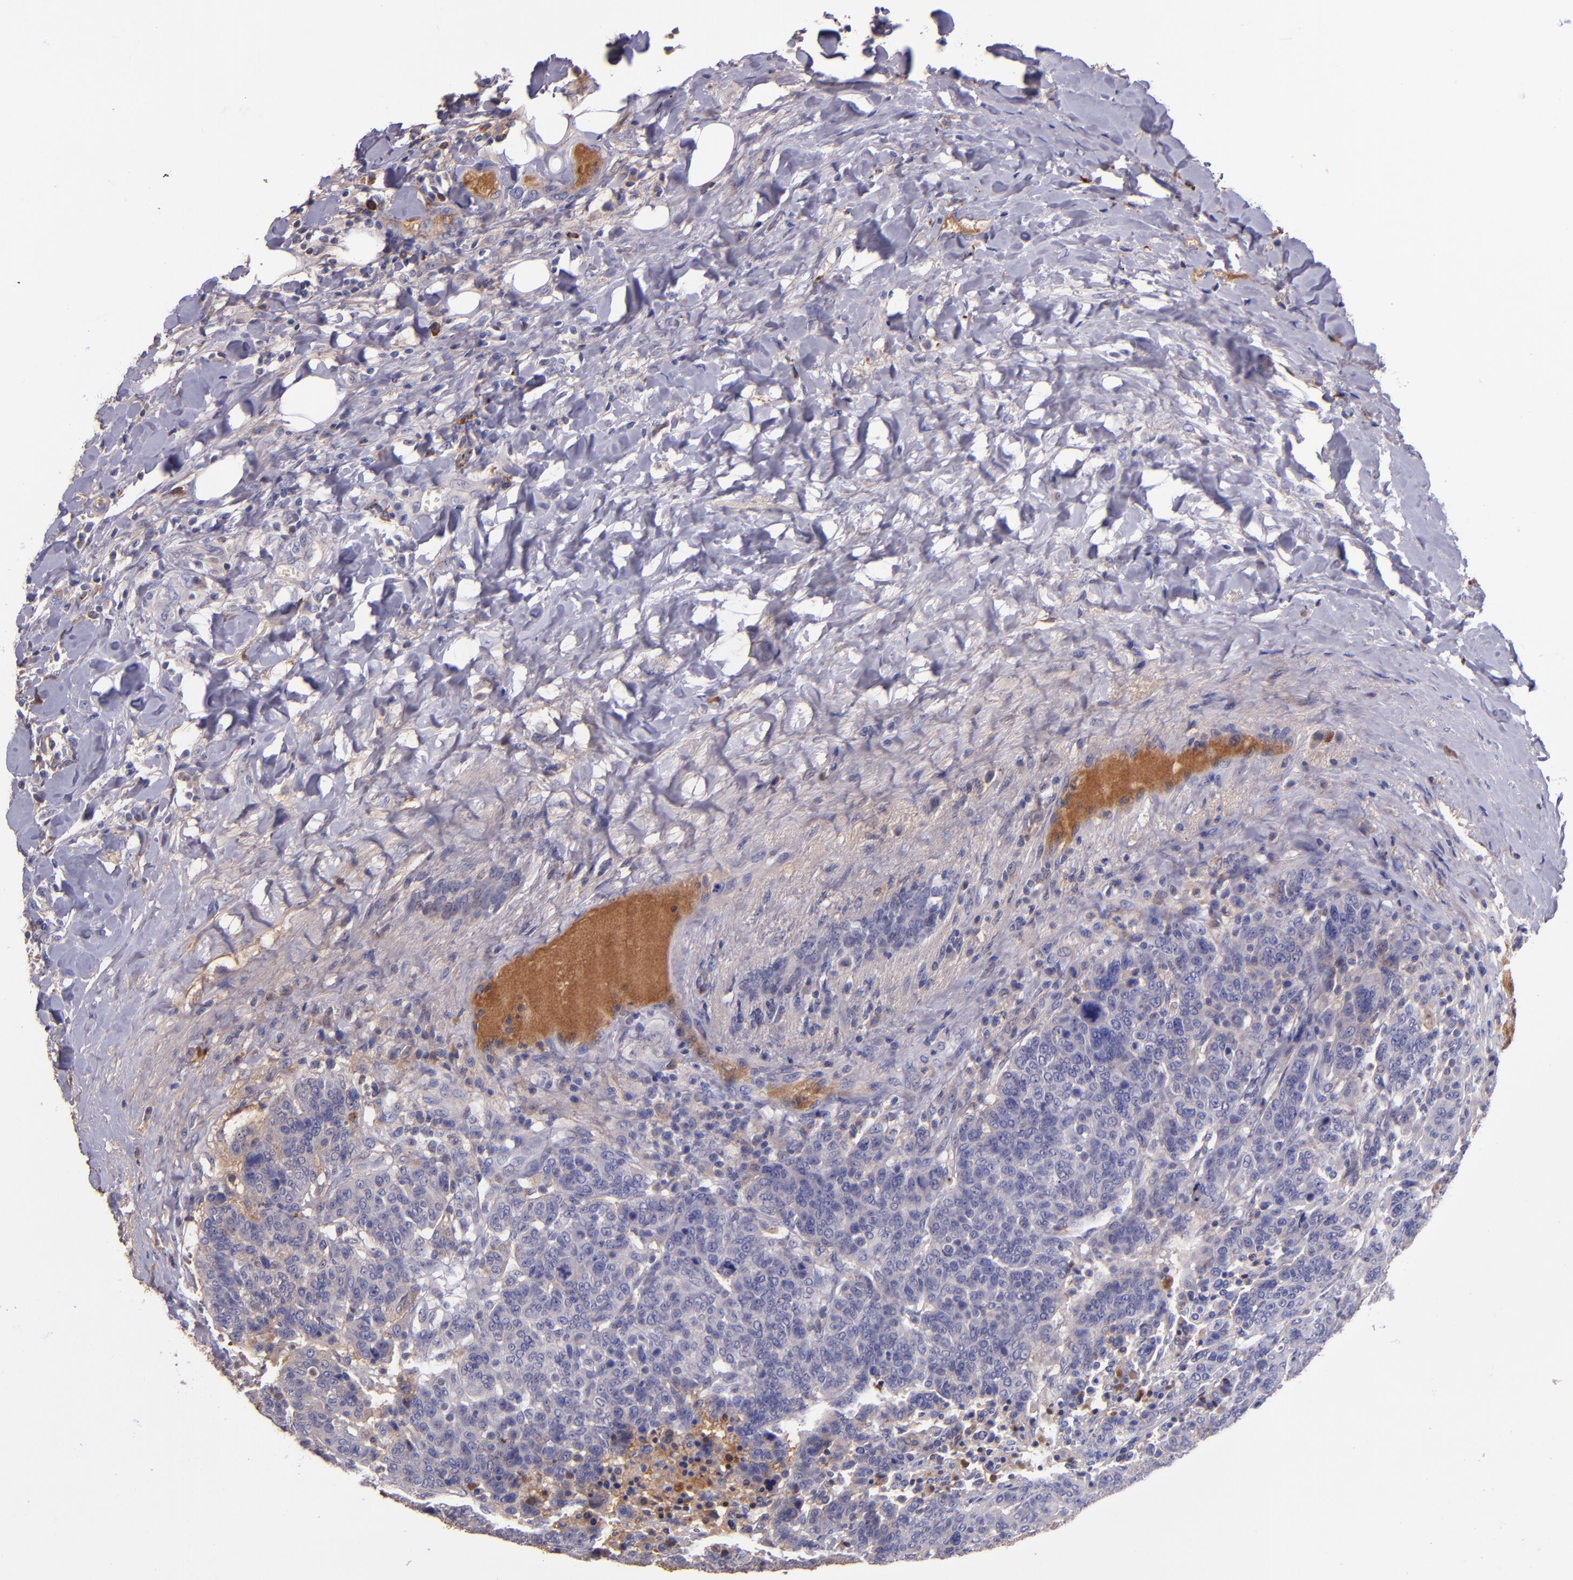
{"staining": {"intensity": "moderate", "quantity": "<25%", "location": "cytoplasmic/membranous"}, "tissue": "breast cancer", "cell_type": "Tumor cells", "image_type": "cancer", "snomed": [{"axis": "morphology", "description": "Duct carcinoma"}, {"axis": "topography", "description": "Breast"}], "caption": "Immunohistochemical staining of breast cancer shows low levels of moderate cytoplasmic/membranous staining in approximately <25% of tumor cells. Ihc stains the protein of interest in brown and the nuclei are stained blue.", "gene": "KNG1", "patient": {"sex": "female", "age": 37}}